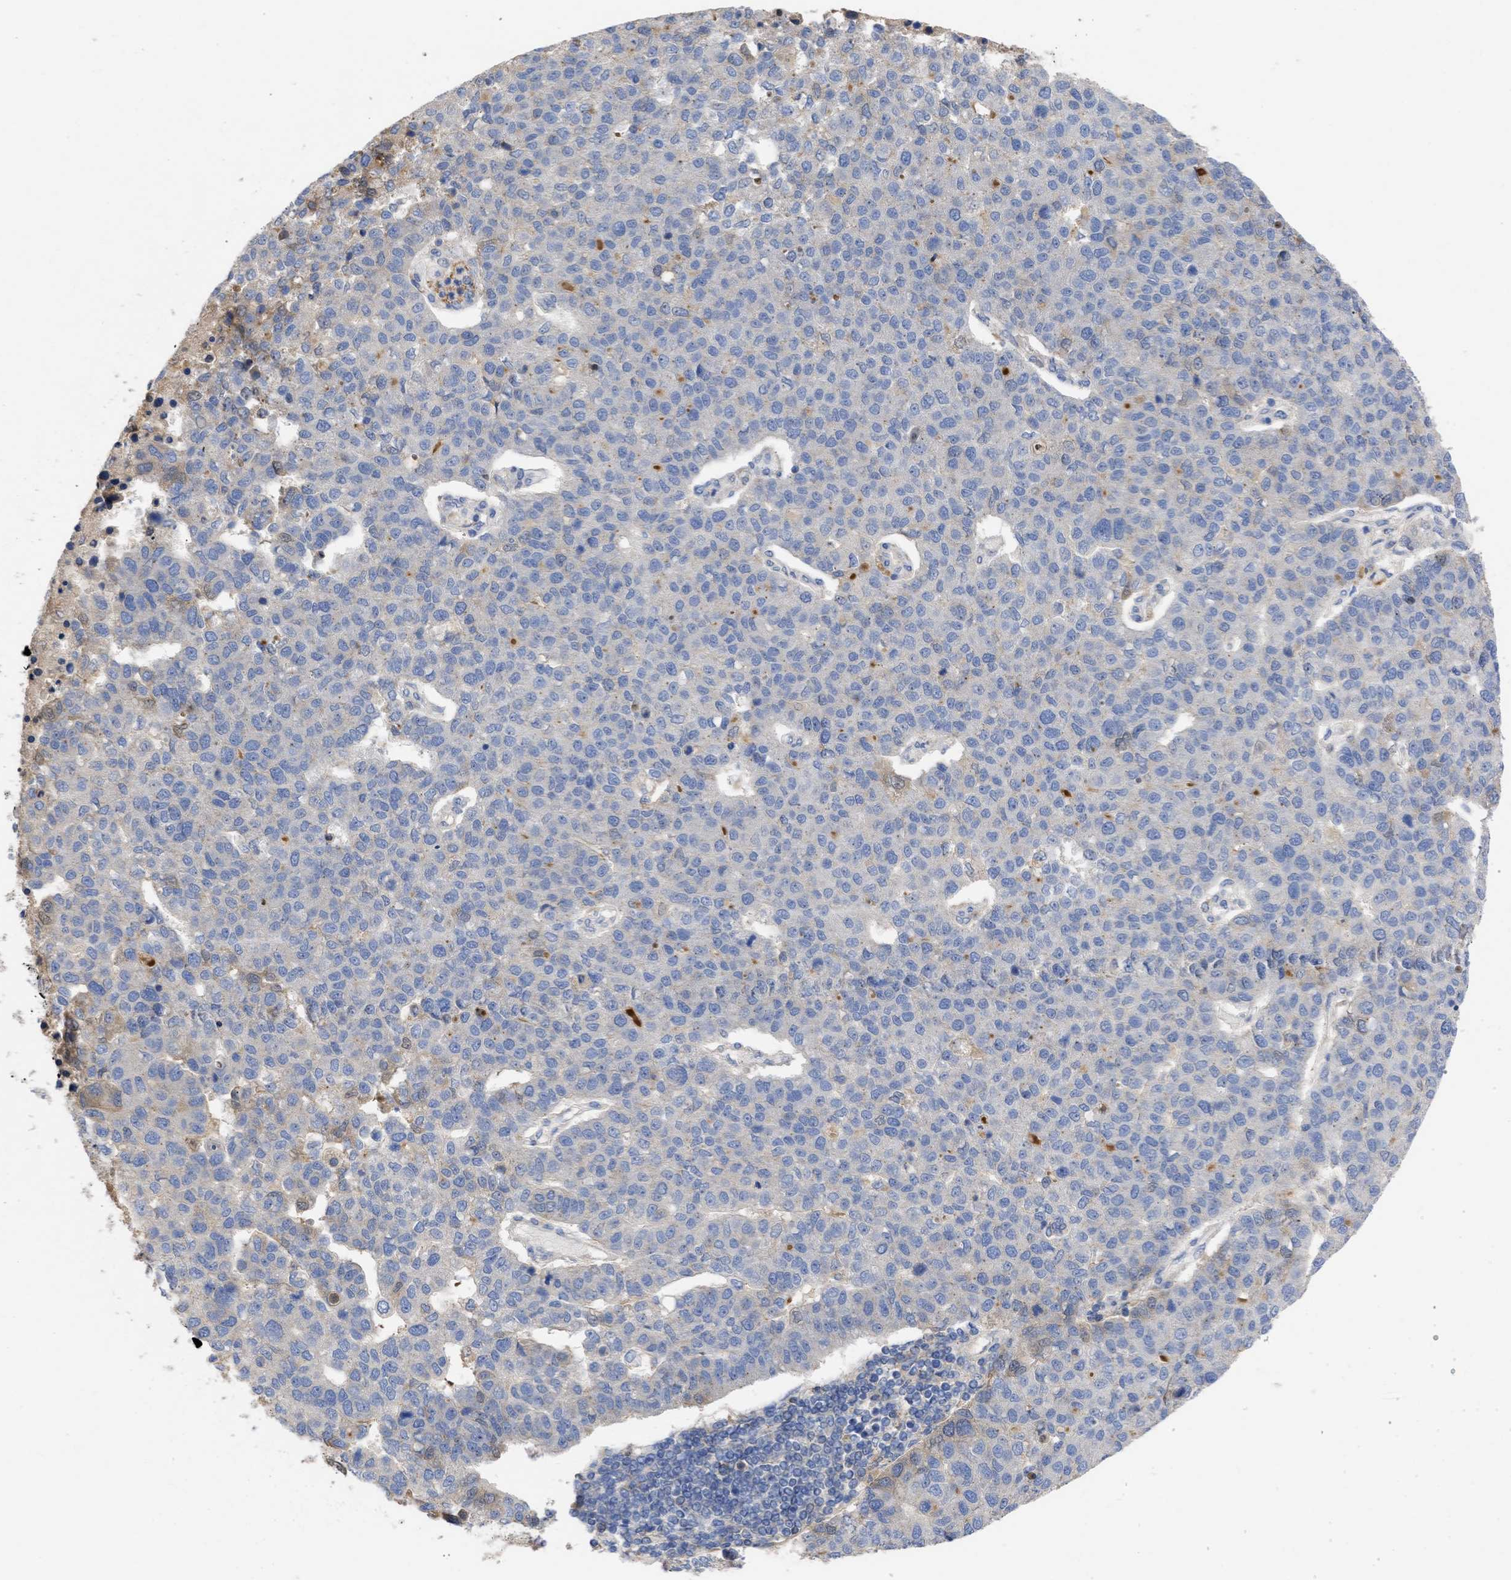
{"staining": {"intensity": "negative", "quantity": "none", "location": "none"}, "tissue": "pancreatic cancer", "cell_type": "Tumor cells", "image_type": "cancer", "snomed": [{"axis": "morphology", "description": "Adenocarcinoma, NOS"}, {"axis": "topography", "description": "Pancreas"}], "caption": "Histopathology image shows no significant protein expression in tumor cells of pancreatic cancer.", "gene": "ARHGEF4", "patient": {"sex": "female", "age": 61}}